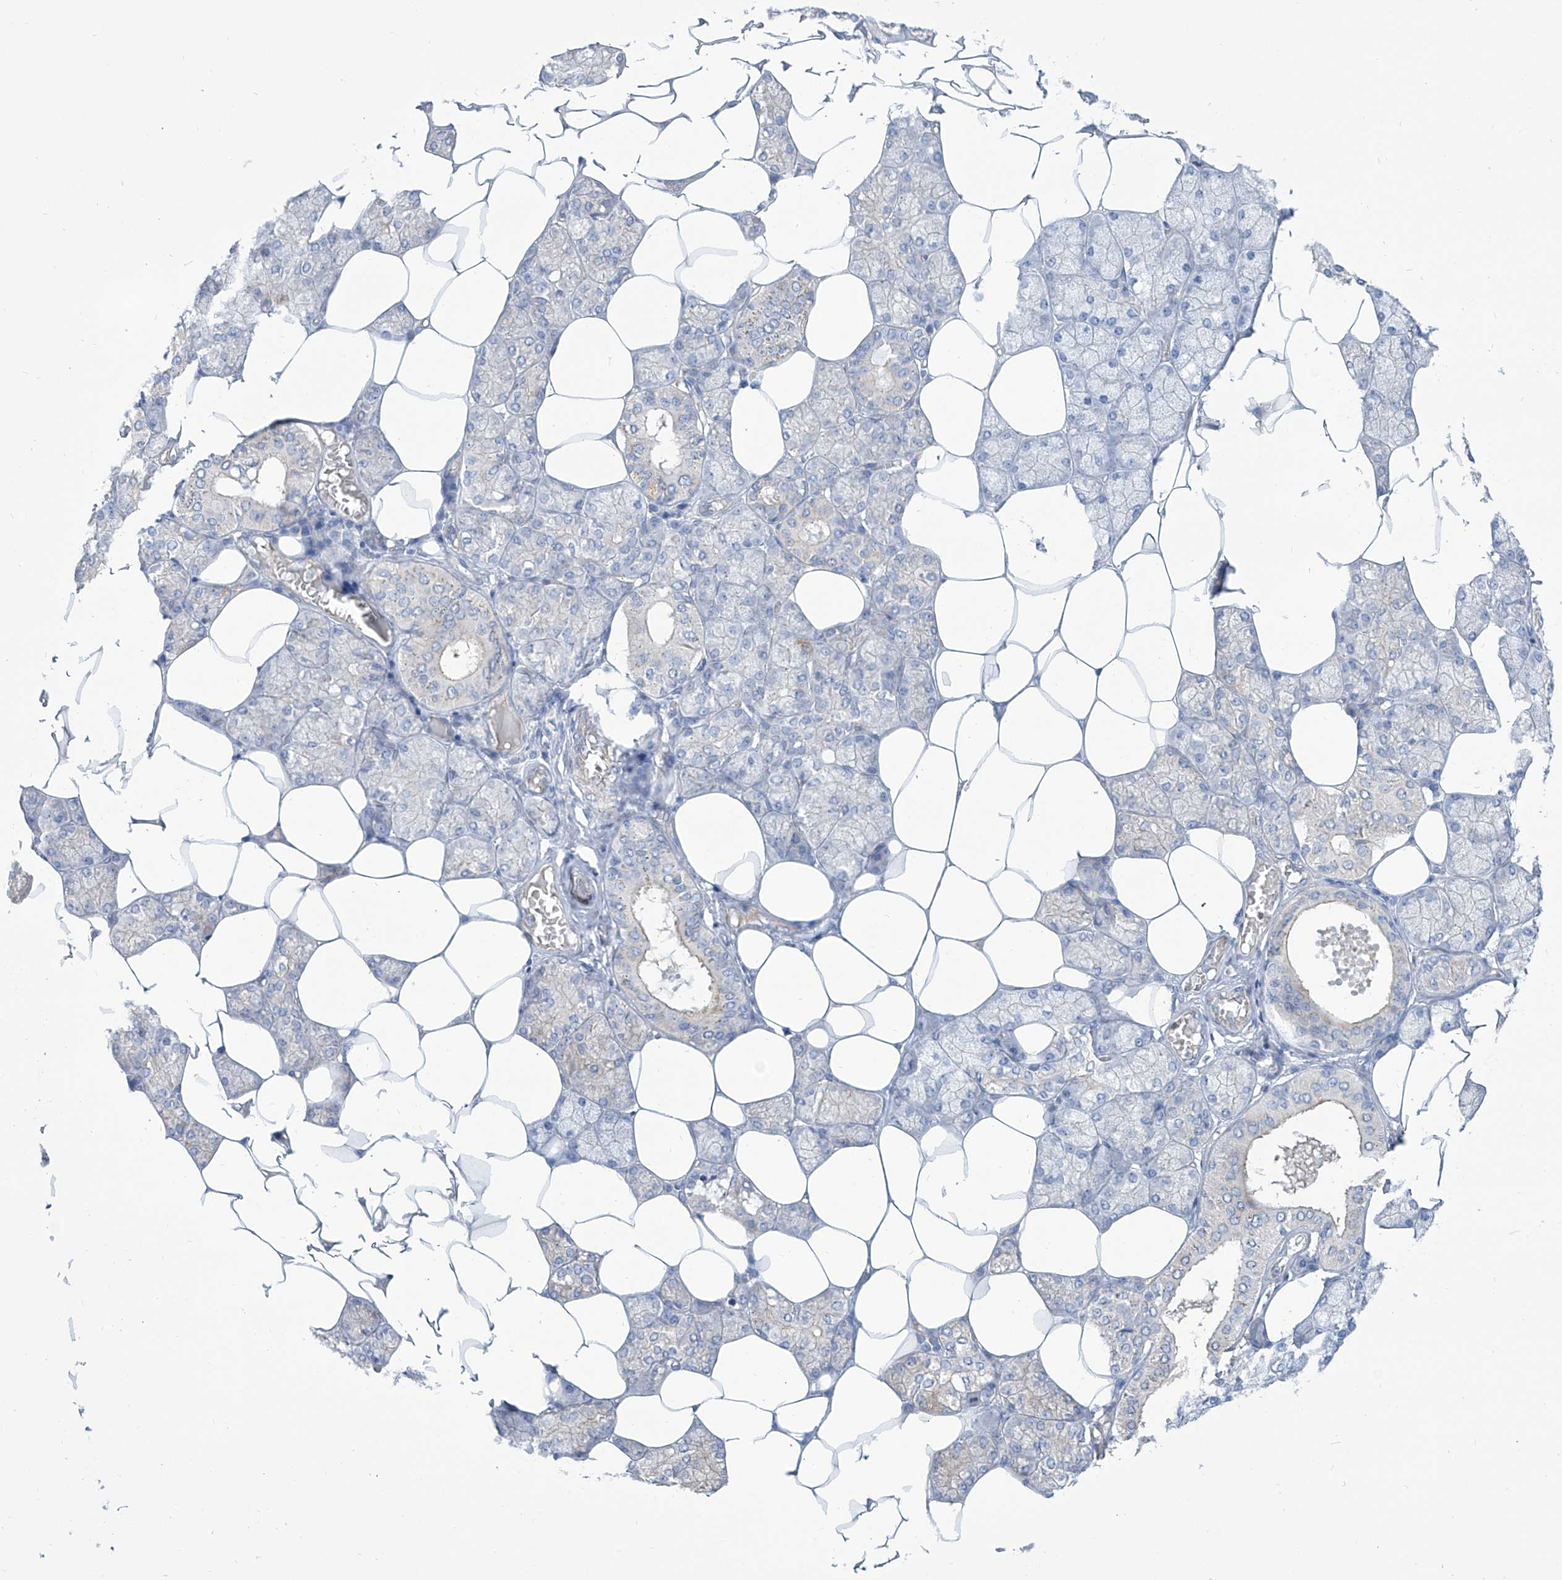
{"staining": {"intensity": "weak", "quantity": "<25%", "location": "cytoplasmic/membranous"}, "tissue": "salivary gland", "cell_type": "Glandular cells", "image_type": "normal", "snomed": [{"axis": "morphology", "description": "Normal tissue, NOS"}, {"axis": "topography", "description": "Salivary gland"}], "caption": "Benign salivary gland was stained to show a protein in brown. There is no significant staining in glandular cells. (DAB (3,3'-diaminobenzidine) IHC, high magnification).", "gene": "TMEM209", "patient": {"sex": "male", "age": 62}}